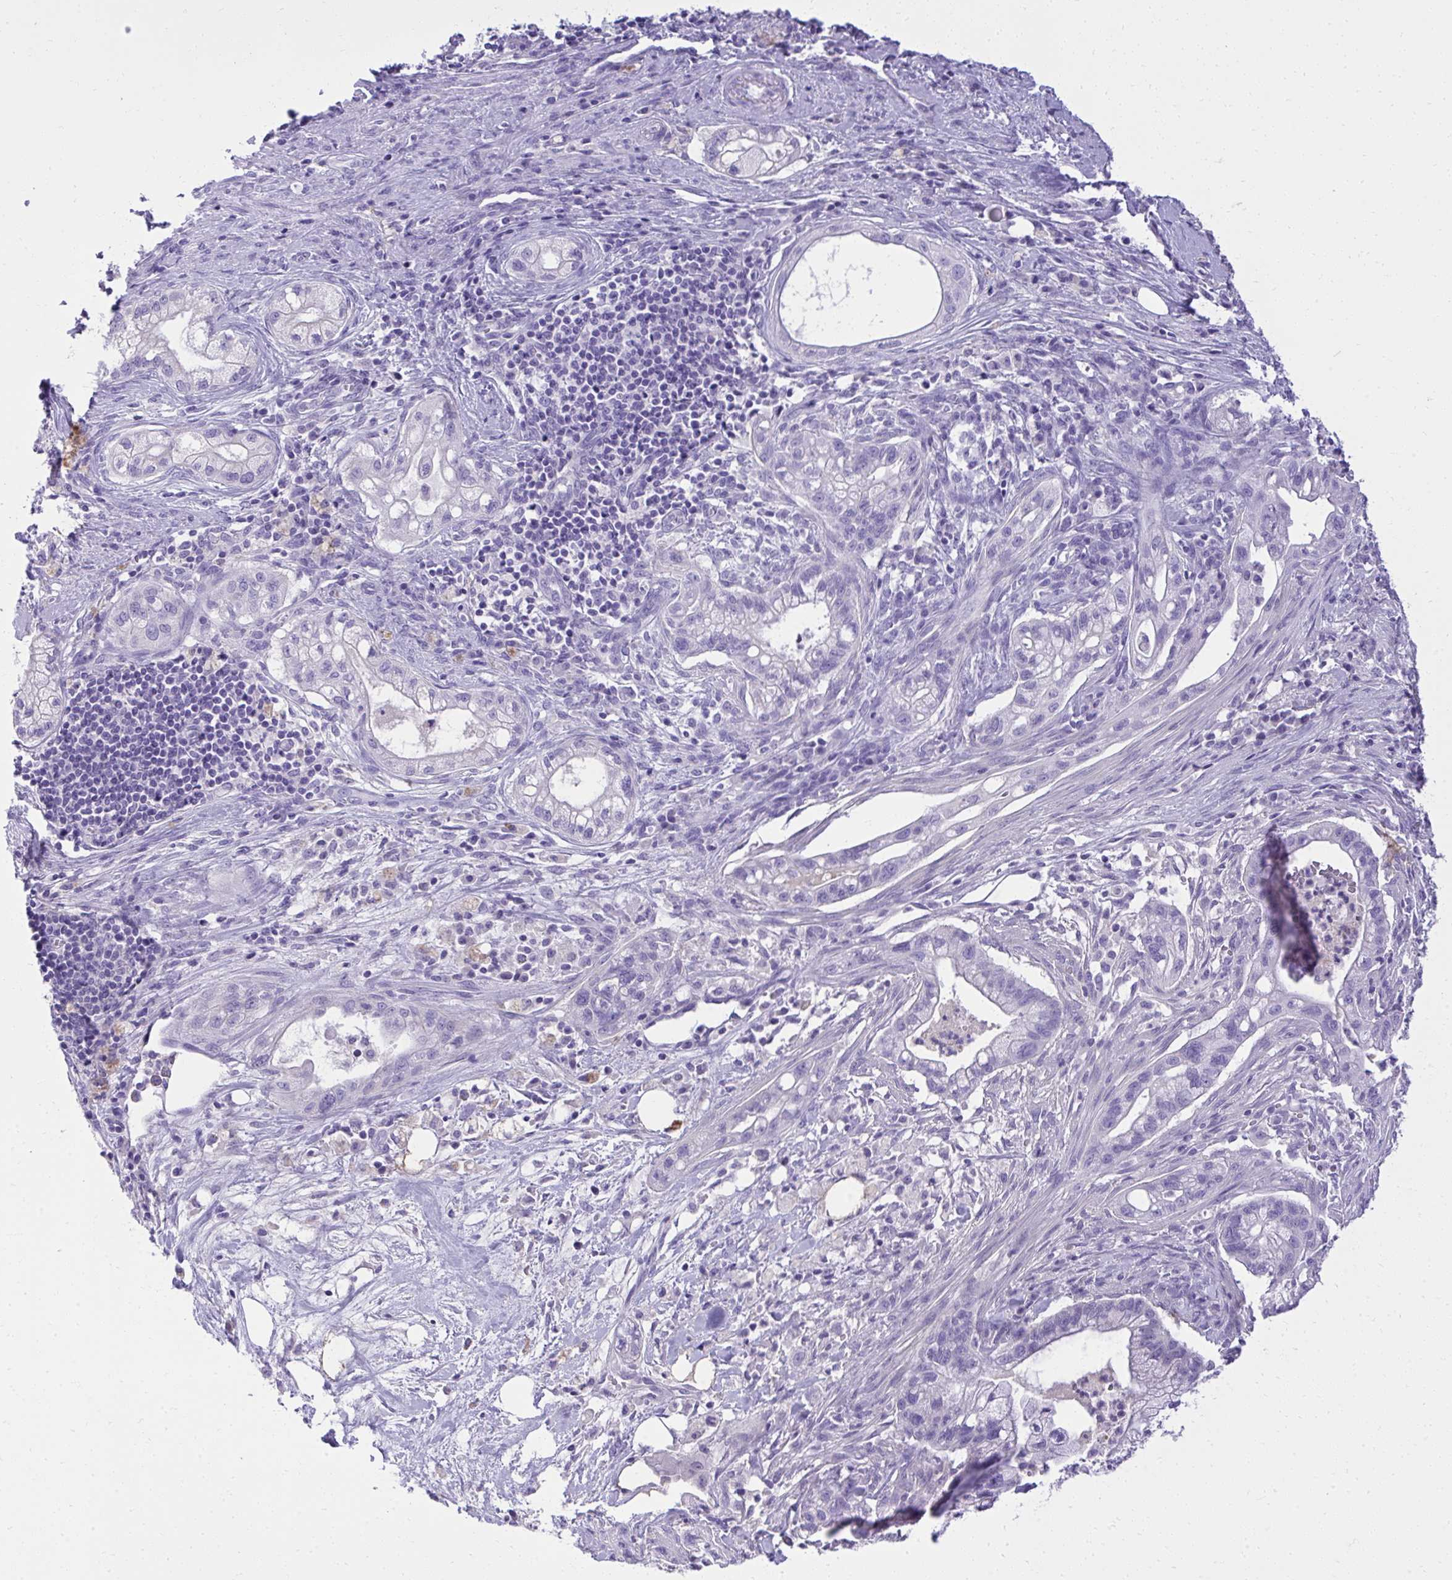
{"staining": {"intensity": "negative", "quantity": "none", "location": "none"}, "tissue": "pancreatic cancer", "cell_type": "Tumor cells", "image_type": "cancer", "snomed": [{"axis": "morphology", "description": "Adenocarcinoma, NOS"}, {"axis": "topography", "description": "Pancreas"}], "caption": "Tumor cells are negative for brown protein staining in pancreatic cancer (adenocarcinoma).", "gene": "ST6GALNAC3", "patient": {"sex": "male", "age": 44}}